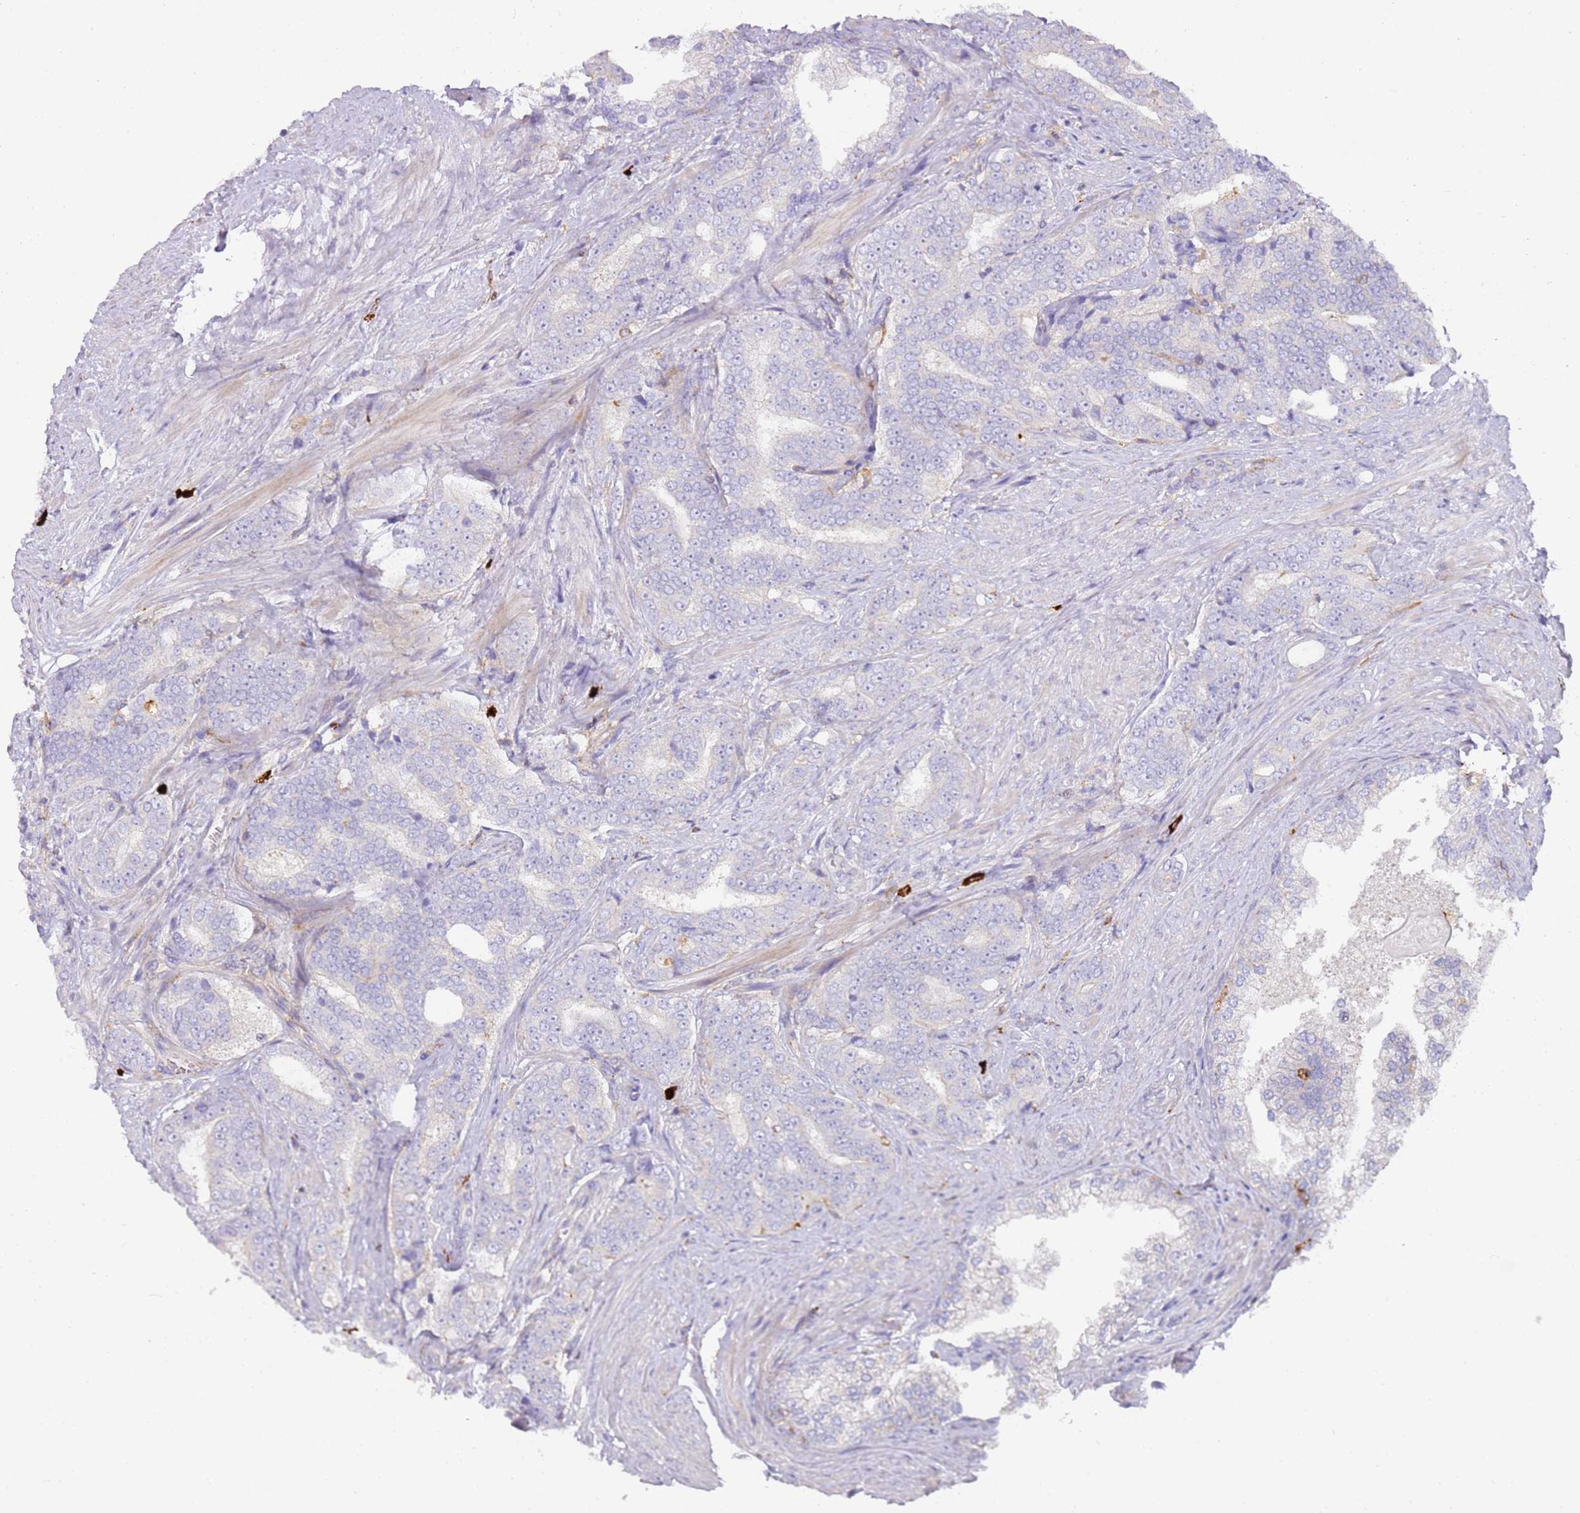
{"staining": {"intensity": "negative", "quantity": "none", "location": "none"}, "tissue": "prostate cancer", "cell_type": "Tumor cells", "image_type": "cancer", "snomed": [{"axis": "morphology", "description": "Adenocarcinoma, High grade"}, {"axis": "topography", "description": "Prostate"}], "caption": "Image shows no protein positivity in tumor cells of prostate adenocarcinoma (high-grade) tissue.", "gene": "FPR1", "patient": {"sex": "male", "age": 67}}